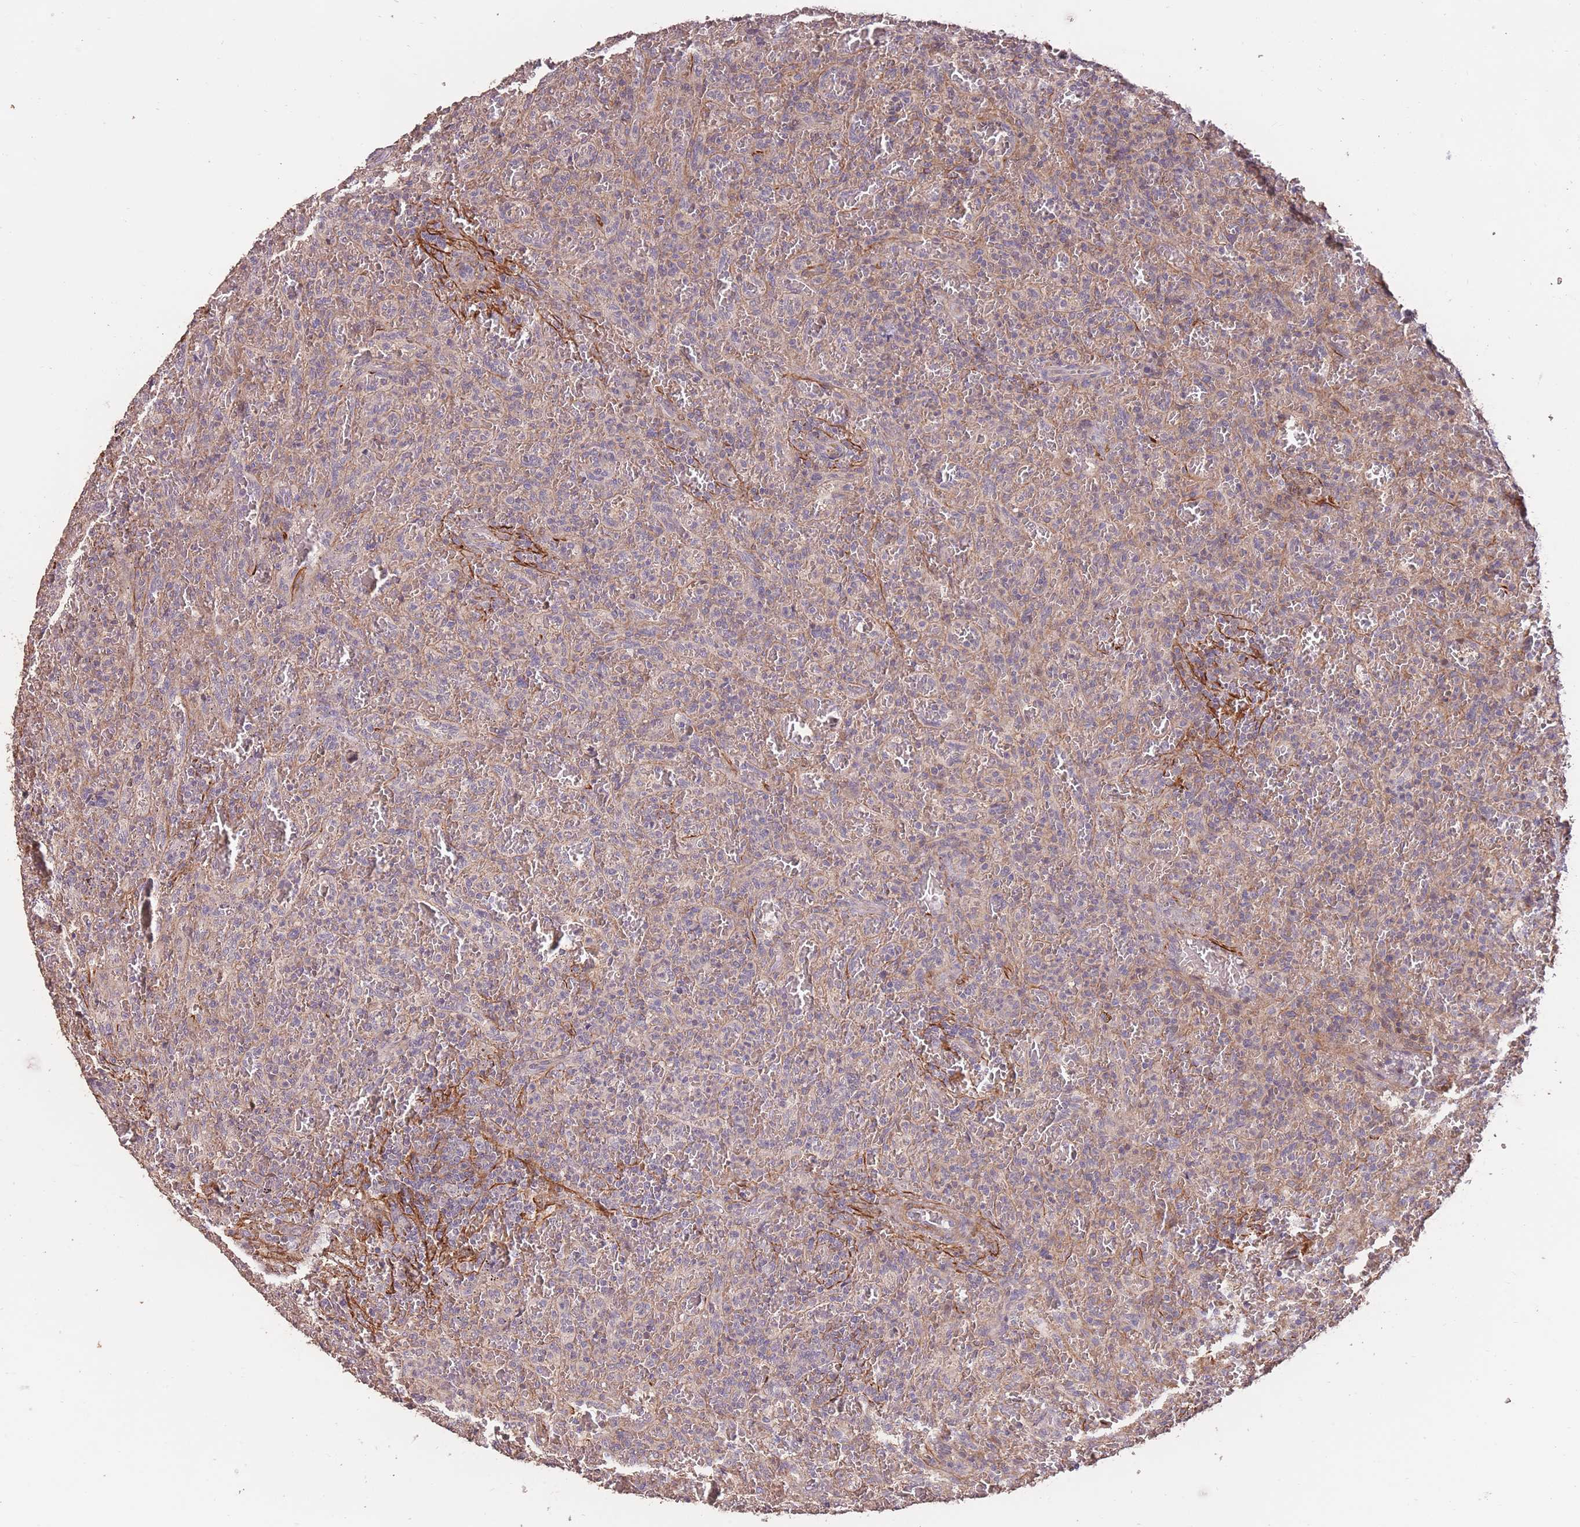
{"staining": {"intensity": "negative", "quantity": "none", "location": "none"}, "tissue": "lymphoma", "cell_type": "Tumor cells", "image_type": "cancer", "snomed": [{"axis": "morphology", "description": "Malignant lymphoma, non-Hodgkin's type, Low grade"}, {"axis": "topography", "description": "Spleen"}], "caption": "A micrograph of low-grade malignant lymphoma, non-Hodgkin's type stained for a protein demonstrates no brown staining in tumor cells. Nuclei are stained in blue.", "gene": "NLRC4", "patient": {"sex": "female", "age": 64}}